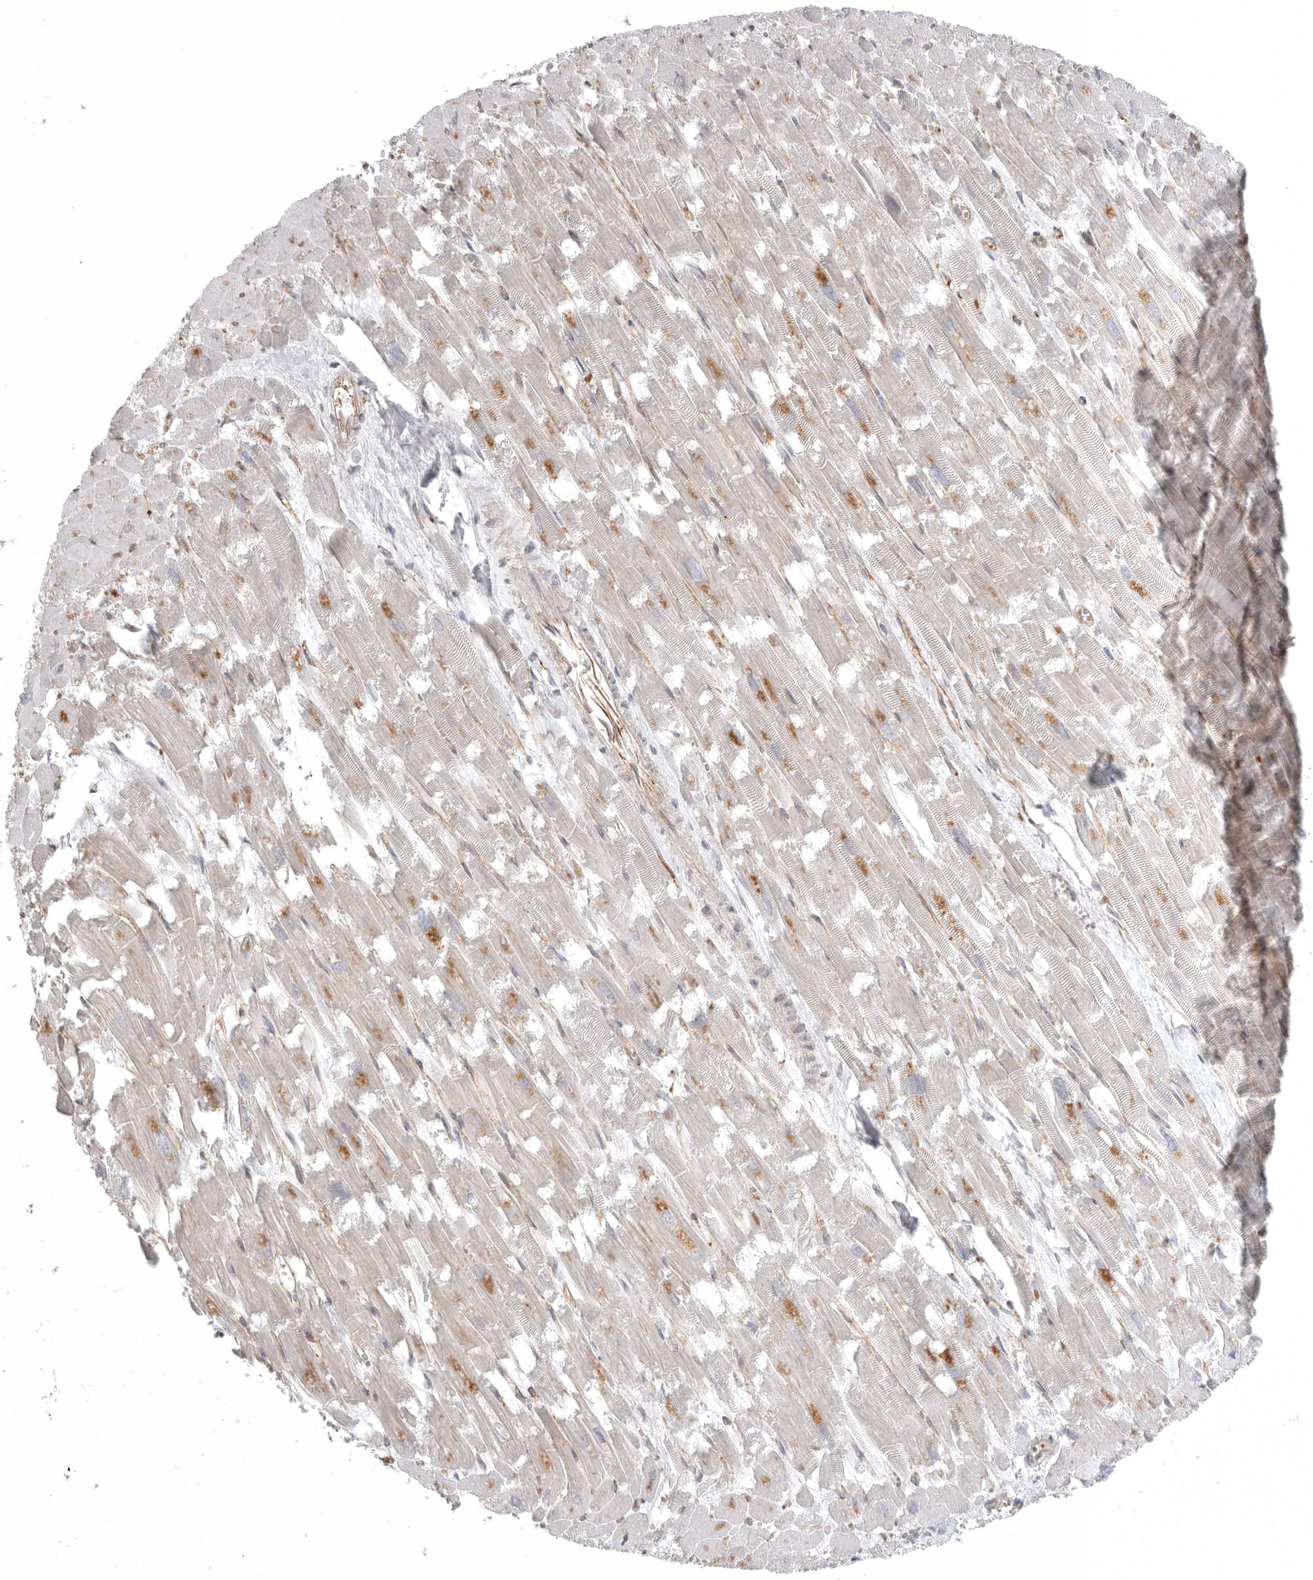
{"staining": {"intensity": "moderate", "quantity": "25%-75%", "location": "cytoplasmic/membranous"}, "tissue": "heart muscle", "cell_type": "Cardiomyocytes", "image_type": "normal", "snomed": [{"axis": "morphology", "description": "Normal tissue, NOS"}, {"axis": "topography", "description": "Heart"}], "caption": "Protein staining of benign heart muscle shows moderate cytoplasmic/membranous staining in about 25%-75% of cardiomyocytes.", "gene": "LONRF1", "patient": {"sex": "male", "age": 54}}